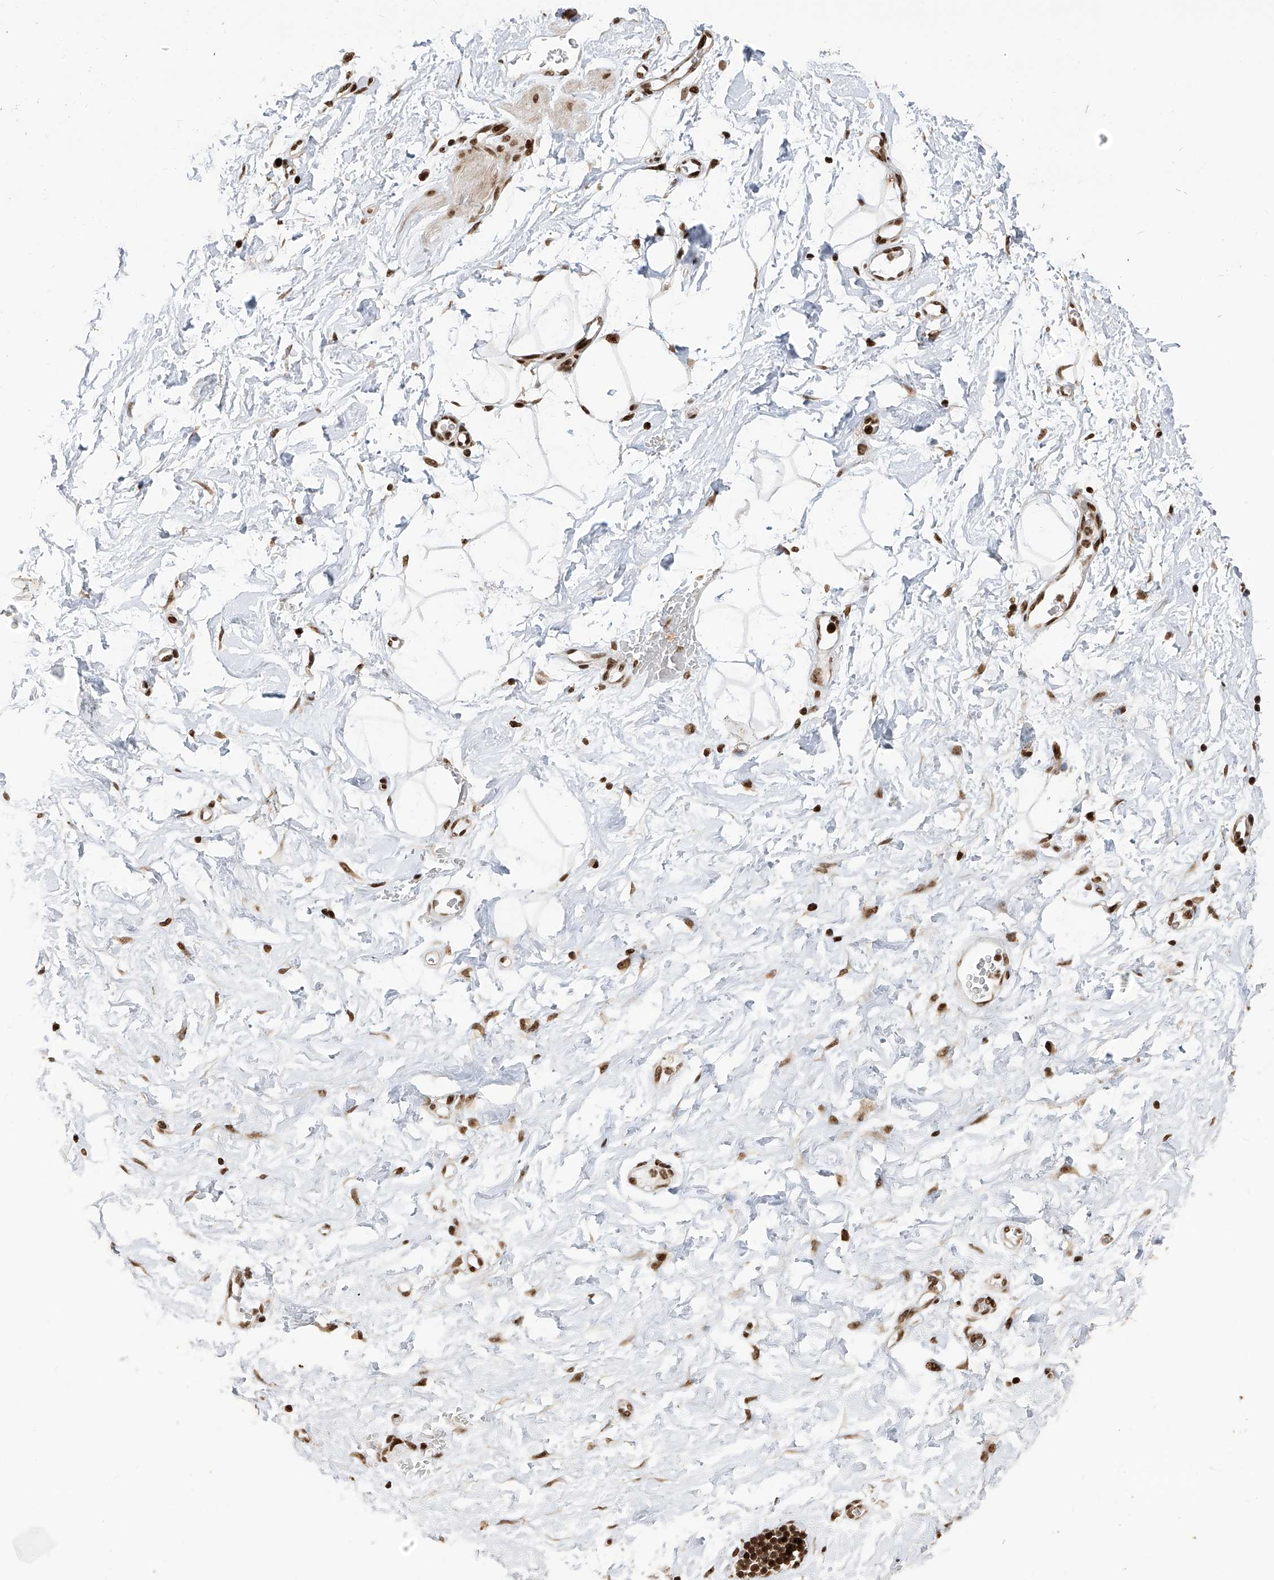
{"staining": {"intensity": "strong", "quantity": ">75%", "location": "nuclear"}, "tissue": "adipose tissue", "cell_type": "Adipocytes", "image_type": "normal", "snomed": [{"axis": "morphology", "description": "Normal tissue, NOS"}, {"axis": "morphology", "description": "Adenocarcinoma, NOS"}, {"axis": "topography", "description": "Pancreas"}, {"axis": "topography", "description": "Peripheral nerve tissue"}], "caption": "Human adipose tissue stained with a brown dye demonstrates strong nuclear positive staining in about >75% of adipocytes.", "gene": "PAK1IP1", "patient": {"sex": "male", "age": 59}}